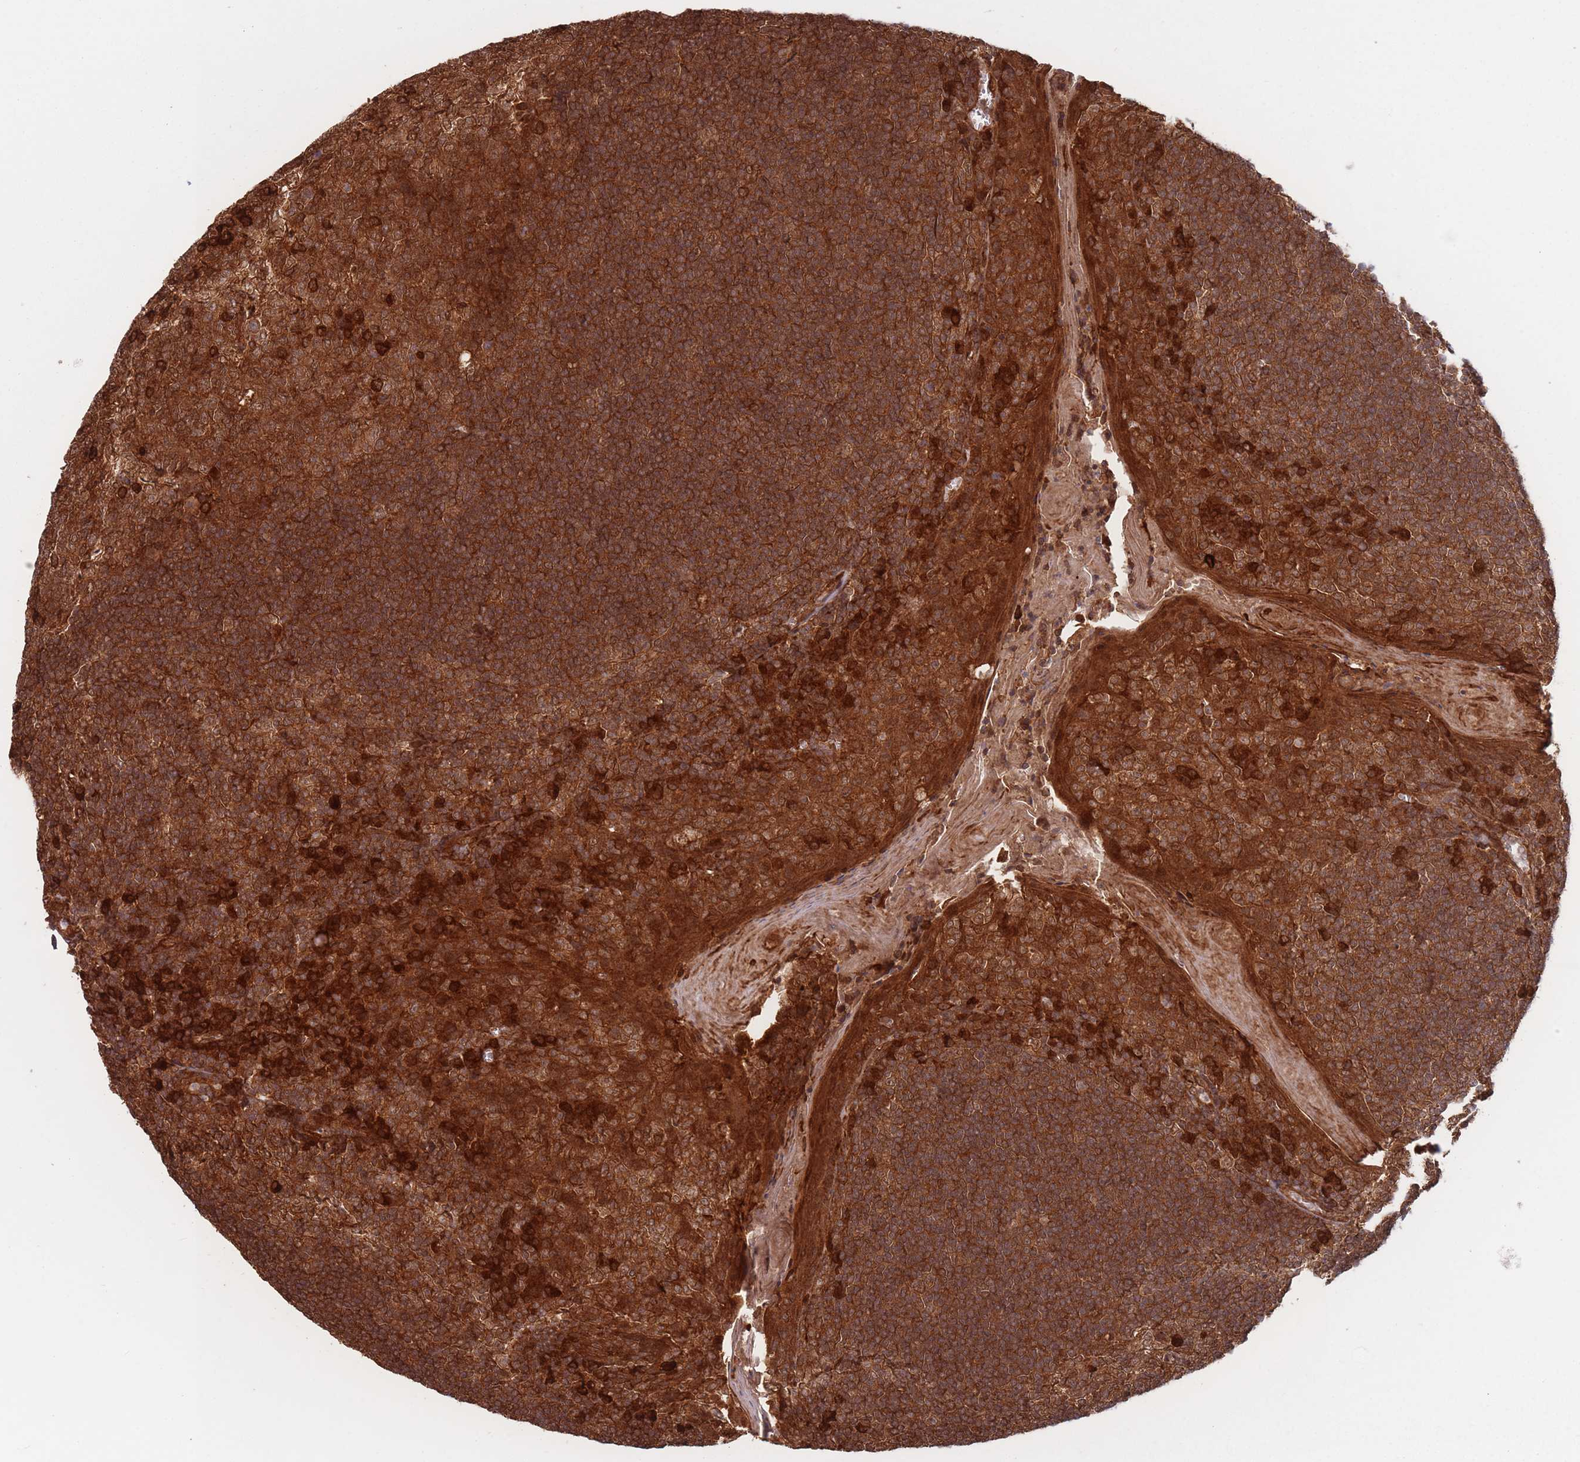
{"staining": {"intensity": "strong", "quantity": ">75%", "location": "cytoplasmic/membranous"}, "tissue": "tonsil", "cell_type": "Germinal center cells", "image_type": "normal", "snomed": [{"axis": "morphology", "description": "Normal tissue, NOS"}, {"axis": "topography", "description": "Tonsil"}], "caption": "Tonsil was stained to show a protein in brown. There is high levels of strong cytoplasmic/membranous positivity in approximately >75% of germinal center cells. The staining was performed using DAB (3,3'-diaminobenzidine) to visualize the protein expression in brown, while the nuclei were stained in blue with hematoxylin (Magnification: 20x).", "gene": "PODXL2", "patient": {"sex": "male", "age": 27}}